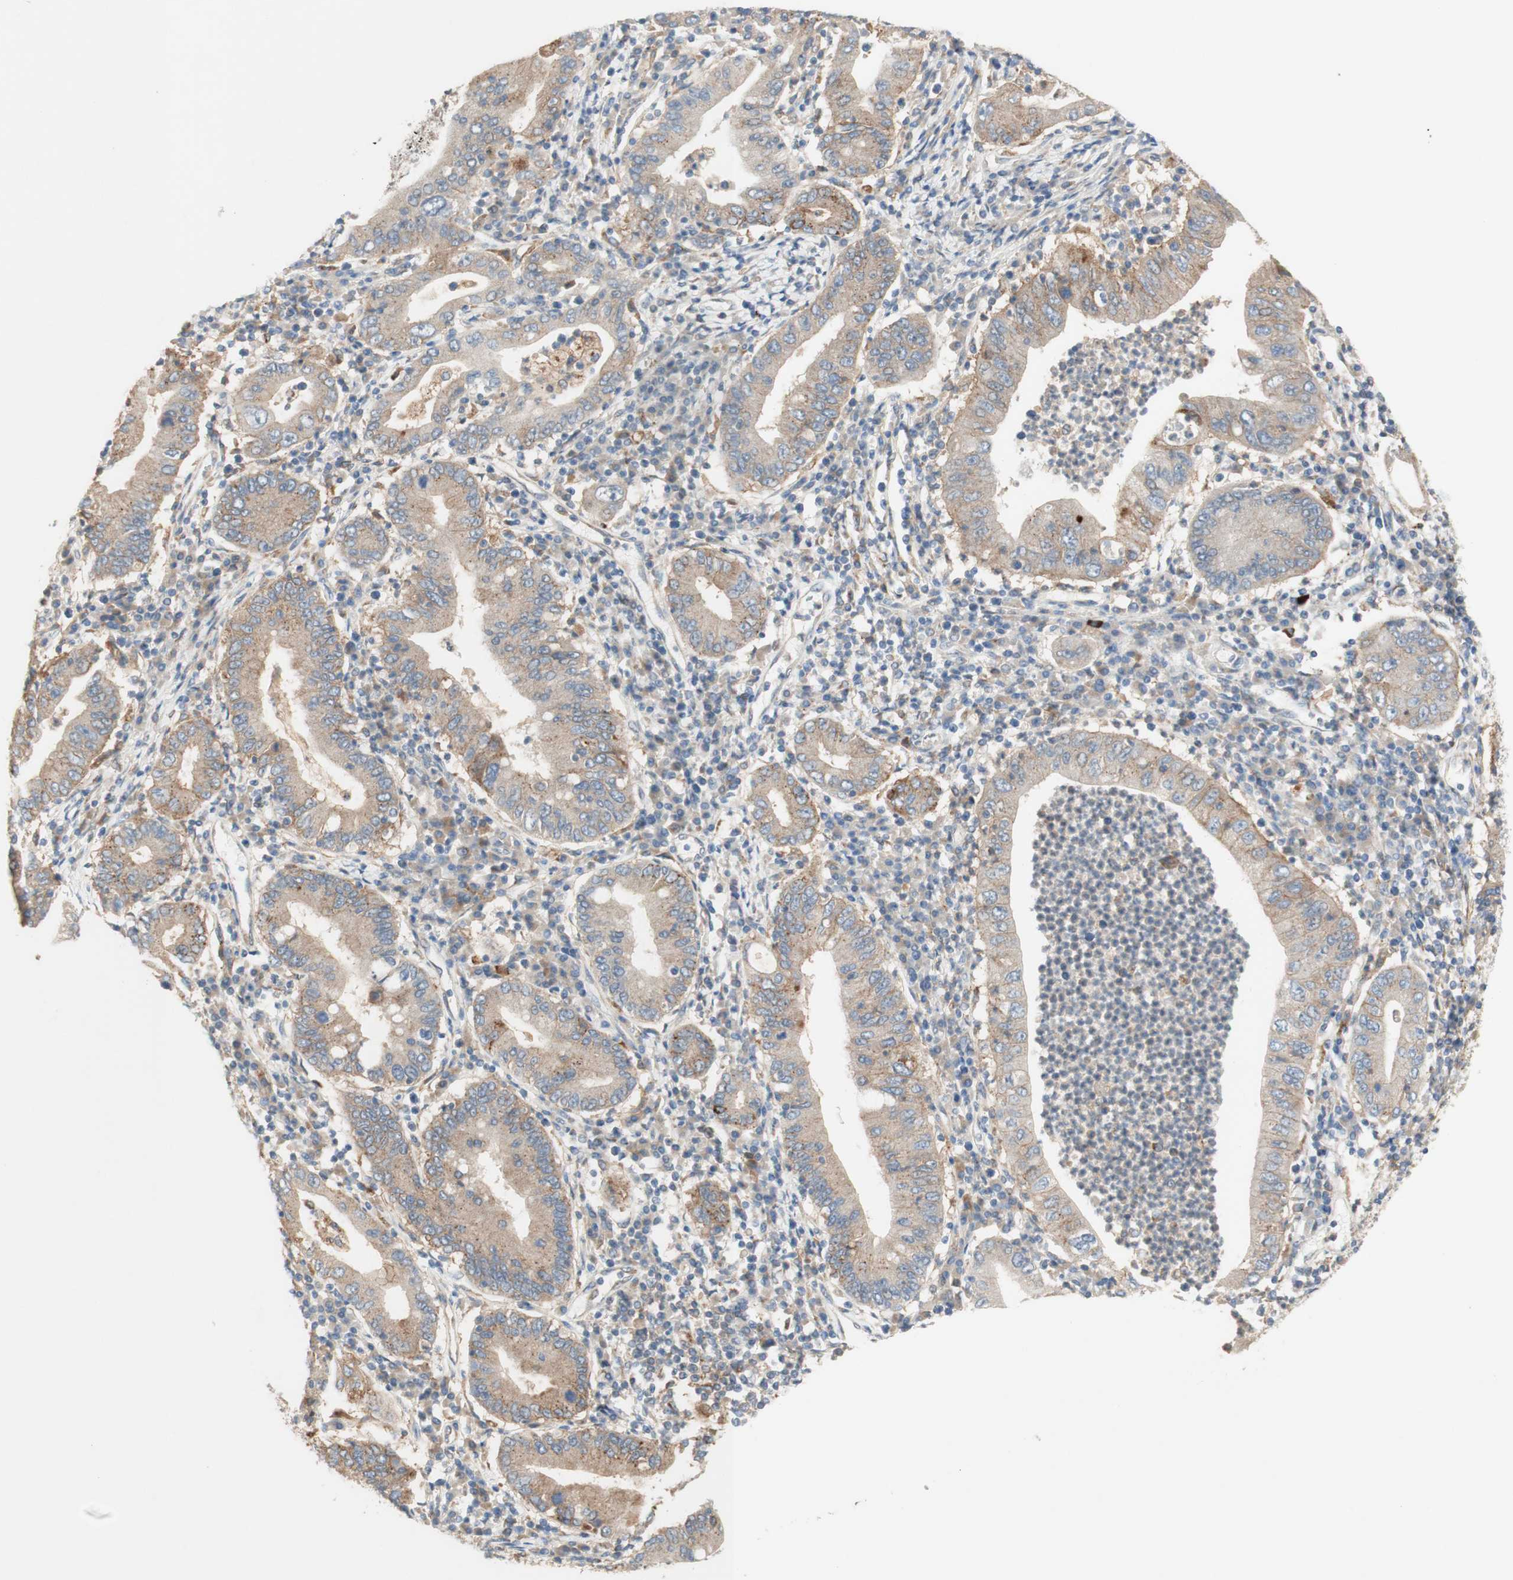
{"staining": {"intensity": "weak", "quantity": ">75%", "location": "cytoplasmic/membranous"}, "tissue": "stomach cancer", "cell_type": "Tumor cells", "image_type": "cancer", "snomed": [{"axis": "morphology", "description": "Normal tissue, NOS"}, {"axis": "morphology", "description": "Adenocarcinoma, NOS"}, {"axis": "topography", "description": "Esophagus"}, {"axis": "topography", "description": "Stomach, upper"}, {"axis": "topography", "description": "Peripheral nerve tissue"}], "caption": "About >75% of tumor cells in adenocarcinoma (stomach) exhibit weak cytoplasmic/membranous protein staining as visualized by brown immunohistochemical staining.", "gene": "GAPT", "patient": {"sex": "male", "age": 62}}